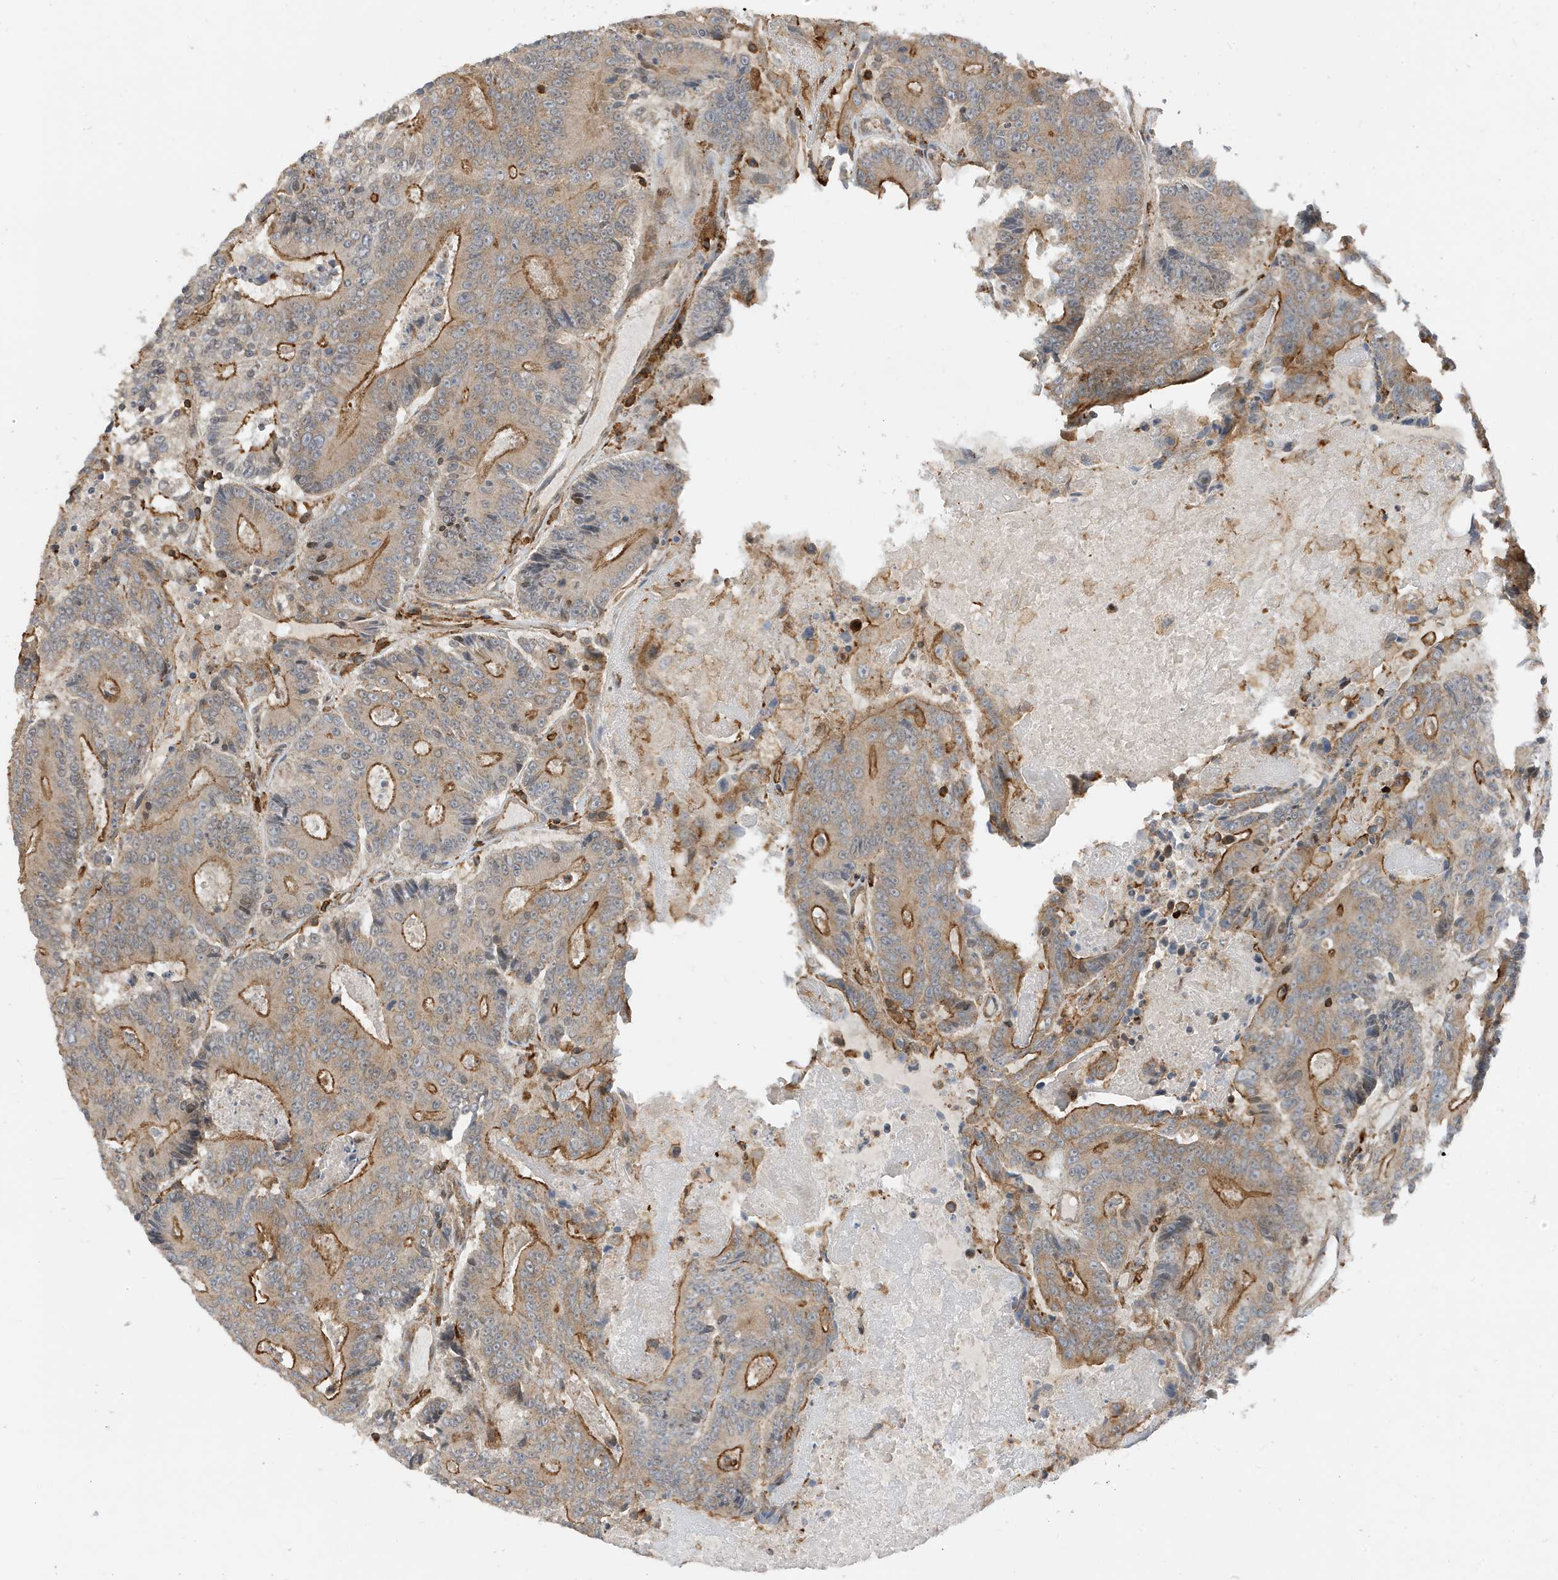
{"staining": {"intensity": "moderate", "quantity": "25%-75%", "location": "cytoplasmic/membranous"}, "tissue": "colorectal cancer", "cell_type": "Tumor cells", "image_type": "cancer", "snomed": [{"axis": "morphology", "description": "Adenocarcinoma, NOS"}, {"axis": "topography", "description": "Colon"}], "caption": "About 25%-75% of tumor cells in human colorectal cancer show moderate cytoplasmic/membranous protein staining as visualized by brown immunohistochemical staining.", "gene": "TATDN3", "patient": {"sex": "male", "age": 83}}